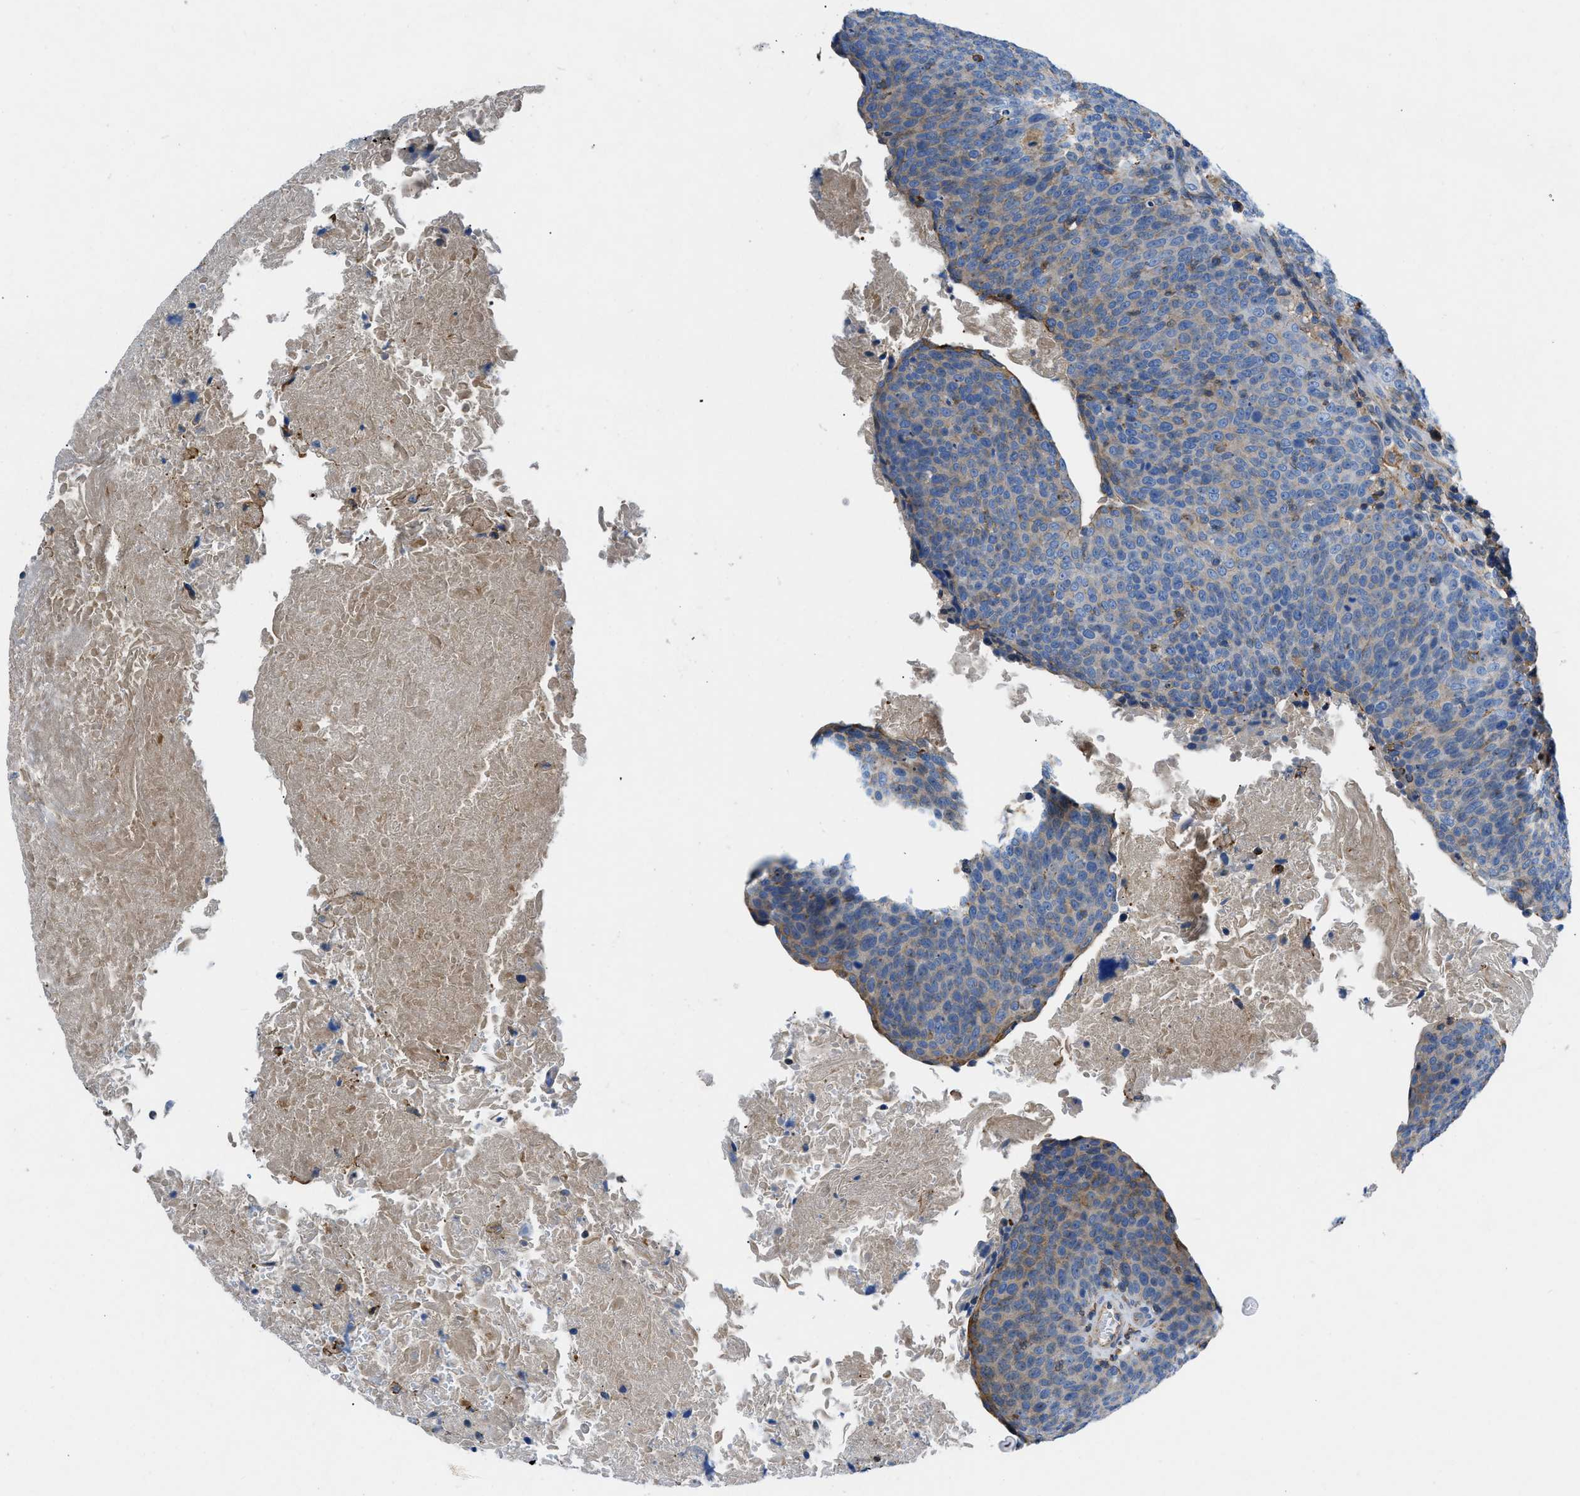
{"staining": {"intensity": "moderate", "quantity": "<25%", "location": "cytoplasmic/membranous"}, "tissue": "head and neck cancer", "cell_type": "Tumor cells", "image_type": "cancer", "snomed": [{"axis": "morphology", "description": "Squamous cell carcinoma, NOS"}, {"axis": "morphology", "description": "Squamous cell carcinoma, metastatic, NOS"}, {"axis": "topography", "description": "Lymph node"}, {"axis": "topography", "description": "Head-Neck"}], "caption": "A low amount of moderate cytoplasmic/membranous staining is identified in approximately <25% of tumor cells in head and neck metastatic squamous cell carcinoma tissue.", "gene": "ATP6V0D1", "patient": {"sex": "male", "age": 62}}